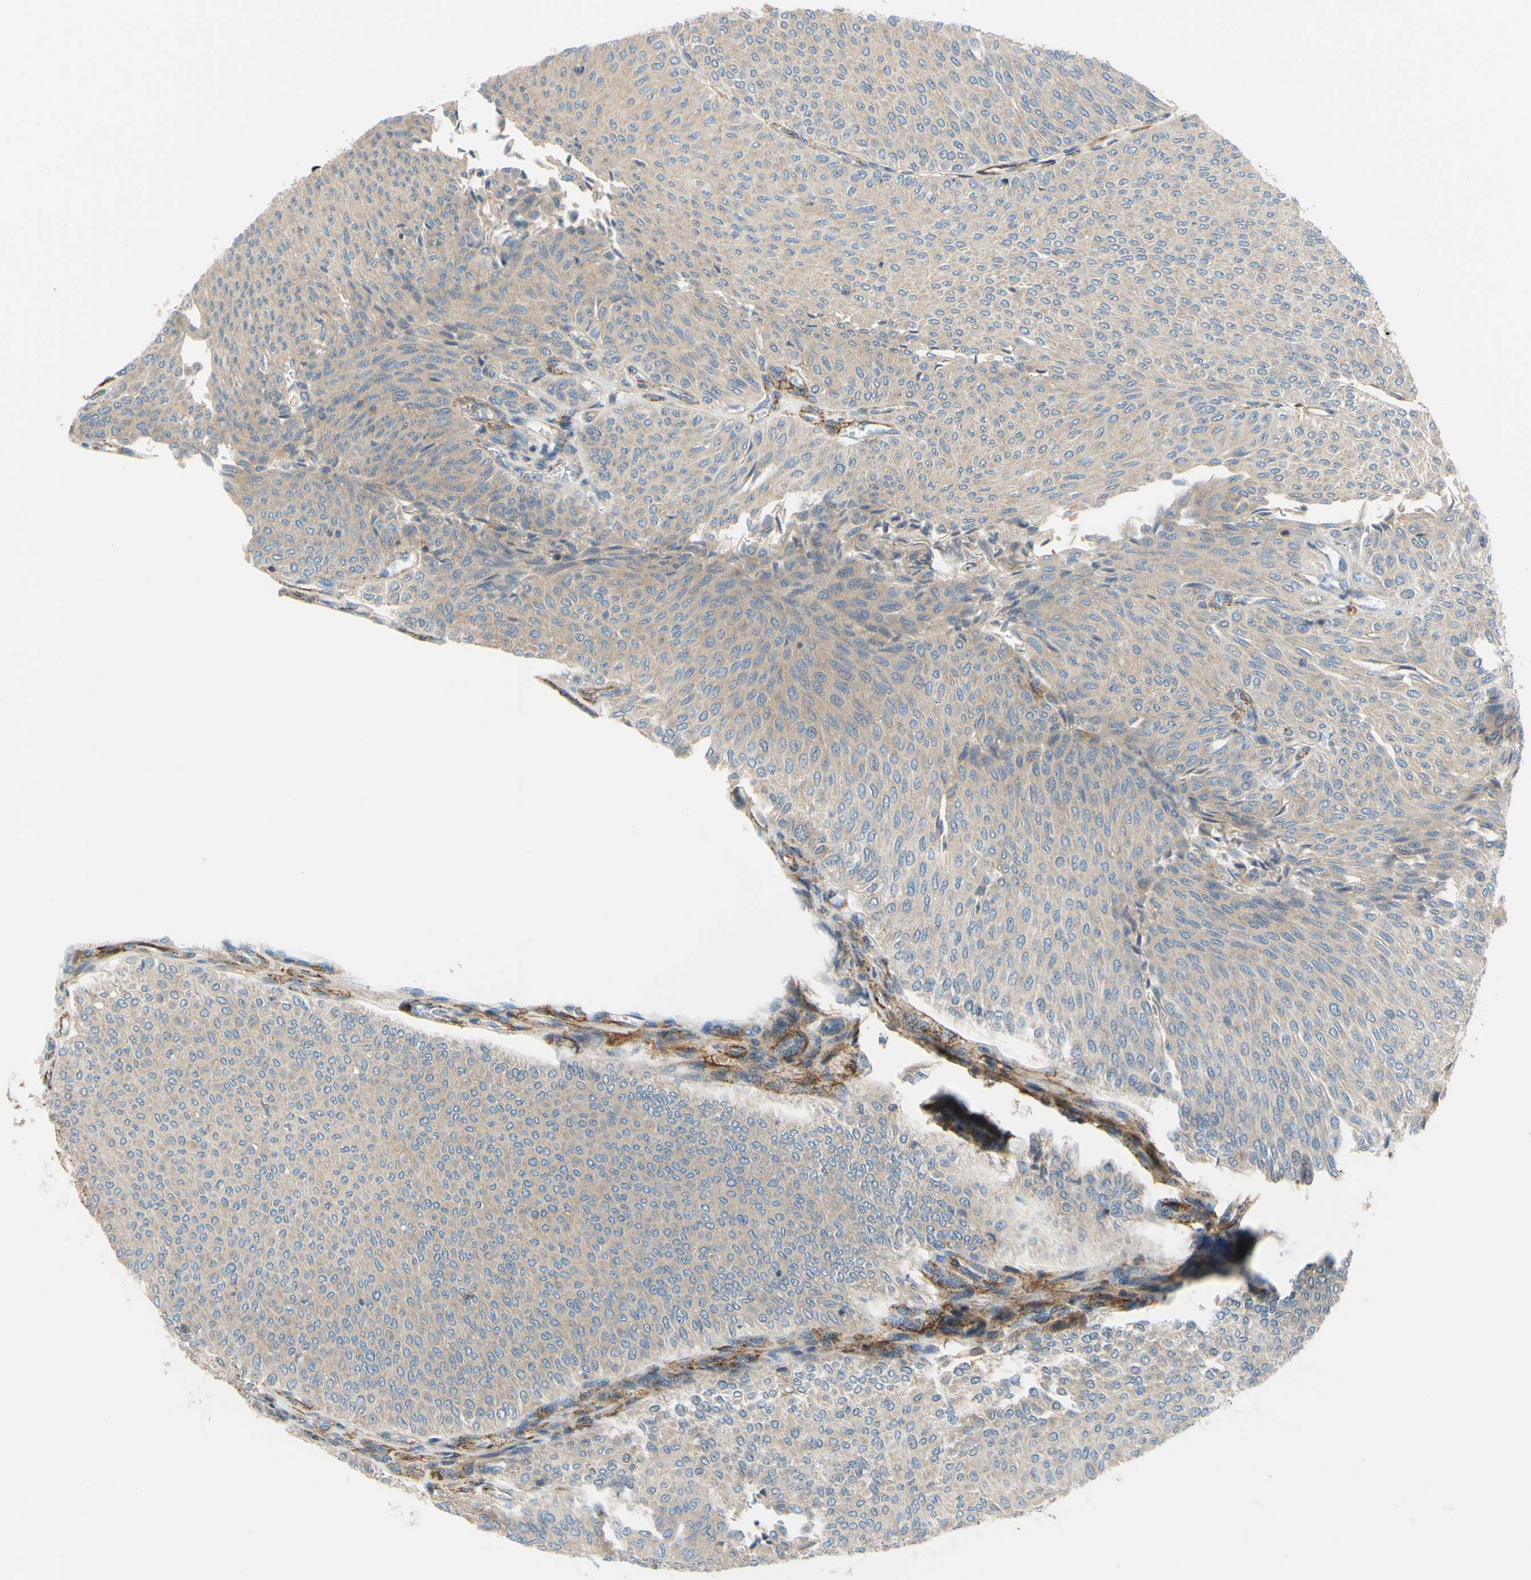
{"staining": {"intensity": "weak", "quantity": "25%-75%", "location": "cytoplasmic/membranous"}, "tissue": "urothelial cancer", "cell_type": "Tumor cells", "image_type": "cancer", "snomed": [{"axis": "morphology", "description": "Urothelial carcinoma, Low grade"}, {"axis": "topography", "description": "Urinary bladder"}], "caption": "A brown stain highlights weak cytoplasmic/membranous positivity of a protein in human low-grade urothelial carcinoma tumor cells. Nuclei are stained in blue.", "gene": "POR", "patient": {"sex": "male", "age": 78}}